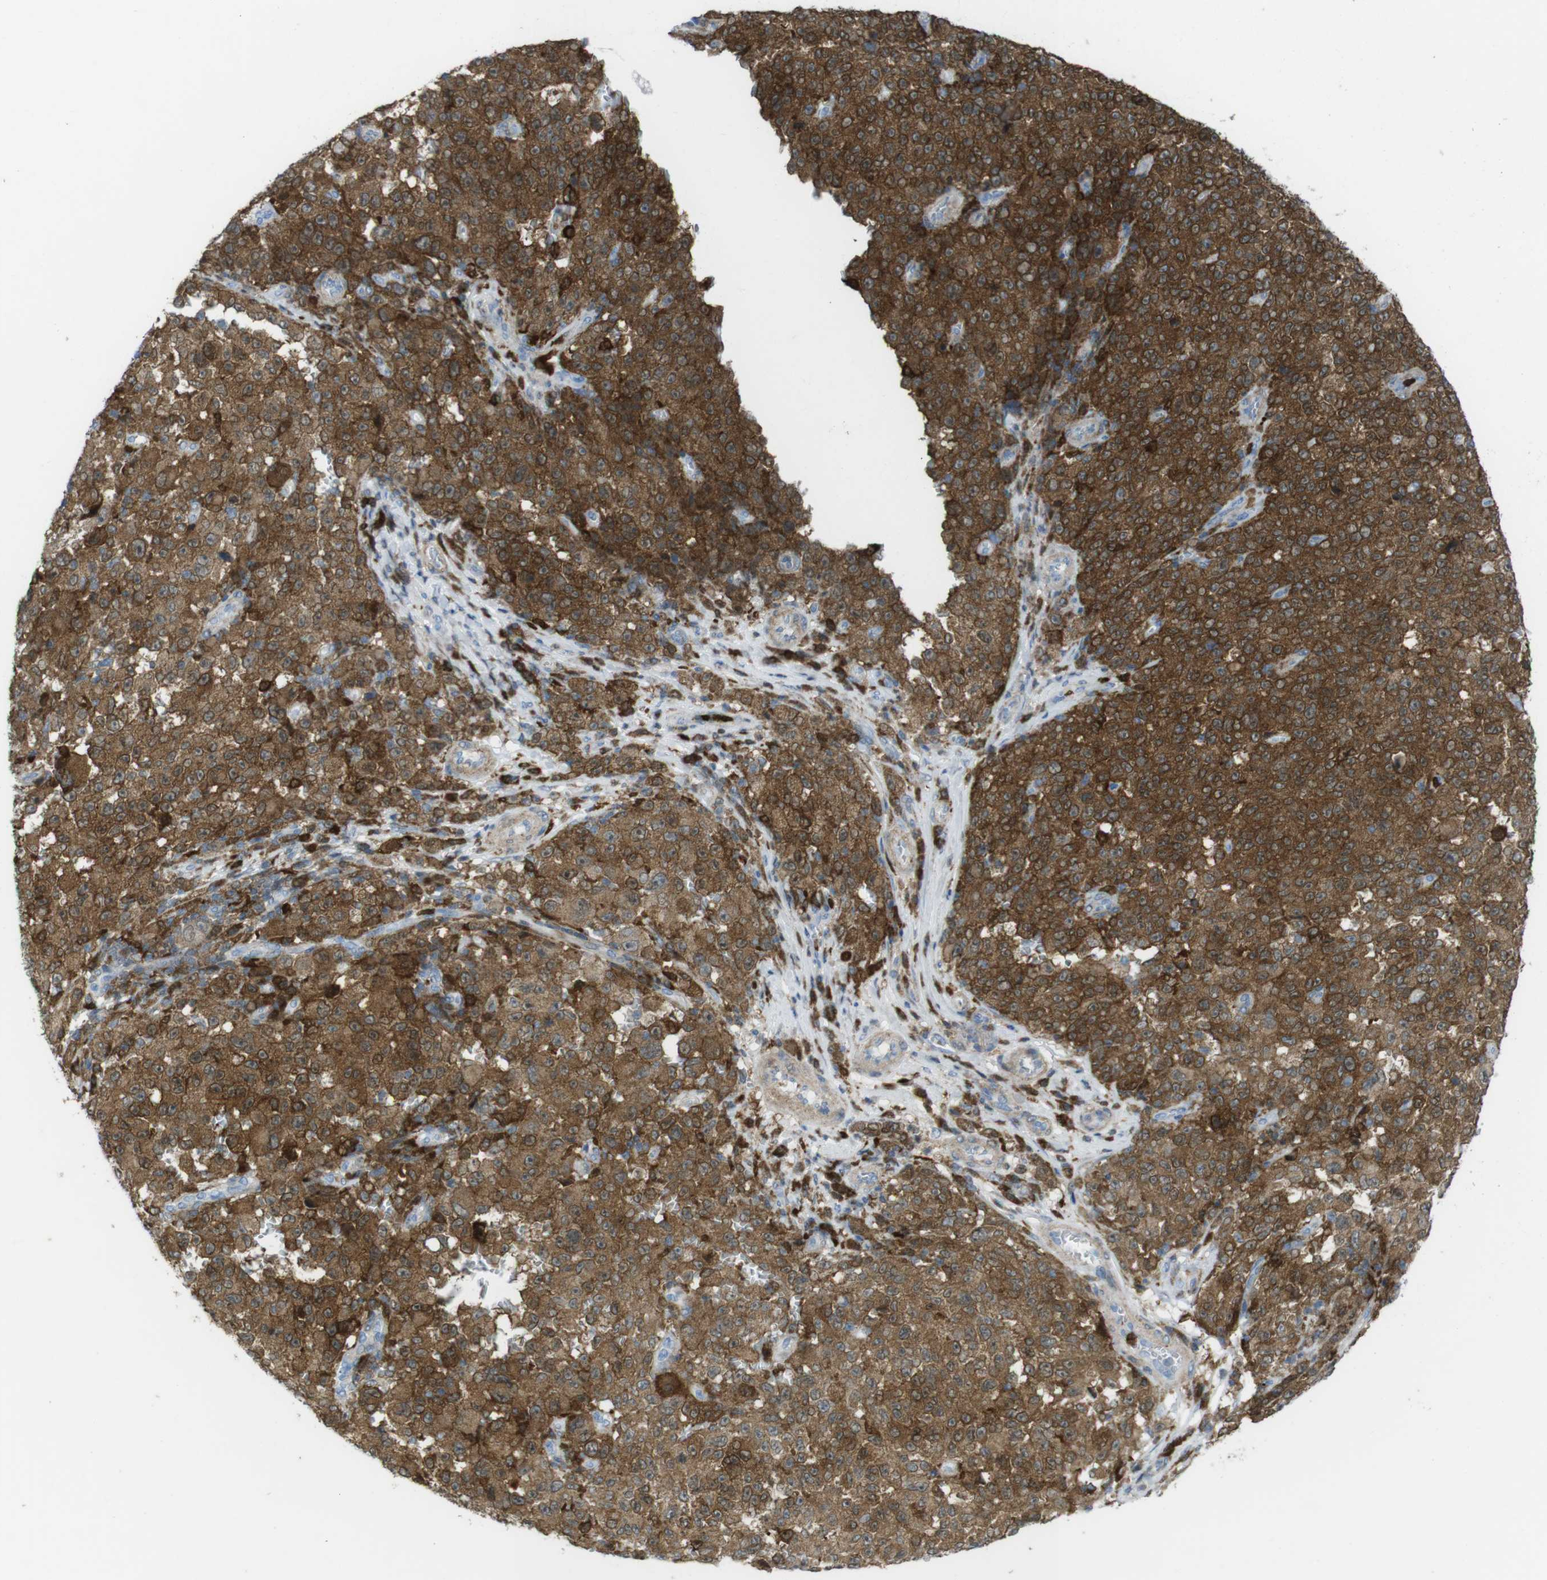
{"staining": {"intensity": "strong", "quantity": ">75%", "location": "cytoplasmic/membranous"}, "tissue": "melanoma", "cell_type": "Tumor cells", "image_type": "cancer", "snomed": [{"axis": "morphology", "description": "Malignant melanoma, NOS"}, {"axis": "topography", "description": "Skin"}], "caption": "Immunohistochemistry staining of melanoma, which displays high levels of strong cytoplasmic/membranous expression in about >75% of tumor cells indicating strong cytoplasmic/membranous protein positivity. The staining was performed using DAB (3,3'-diaminobenzidine) (brown) for protein detection and nuclei were counterstained in hematoxylin (blue).", "gene": "PRKCD", "patient": {"sex": "female", "age": 82}}